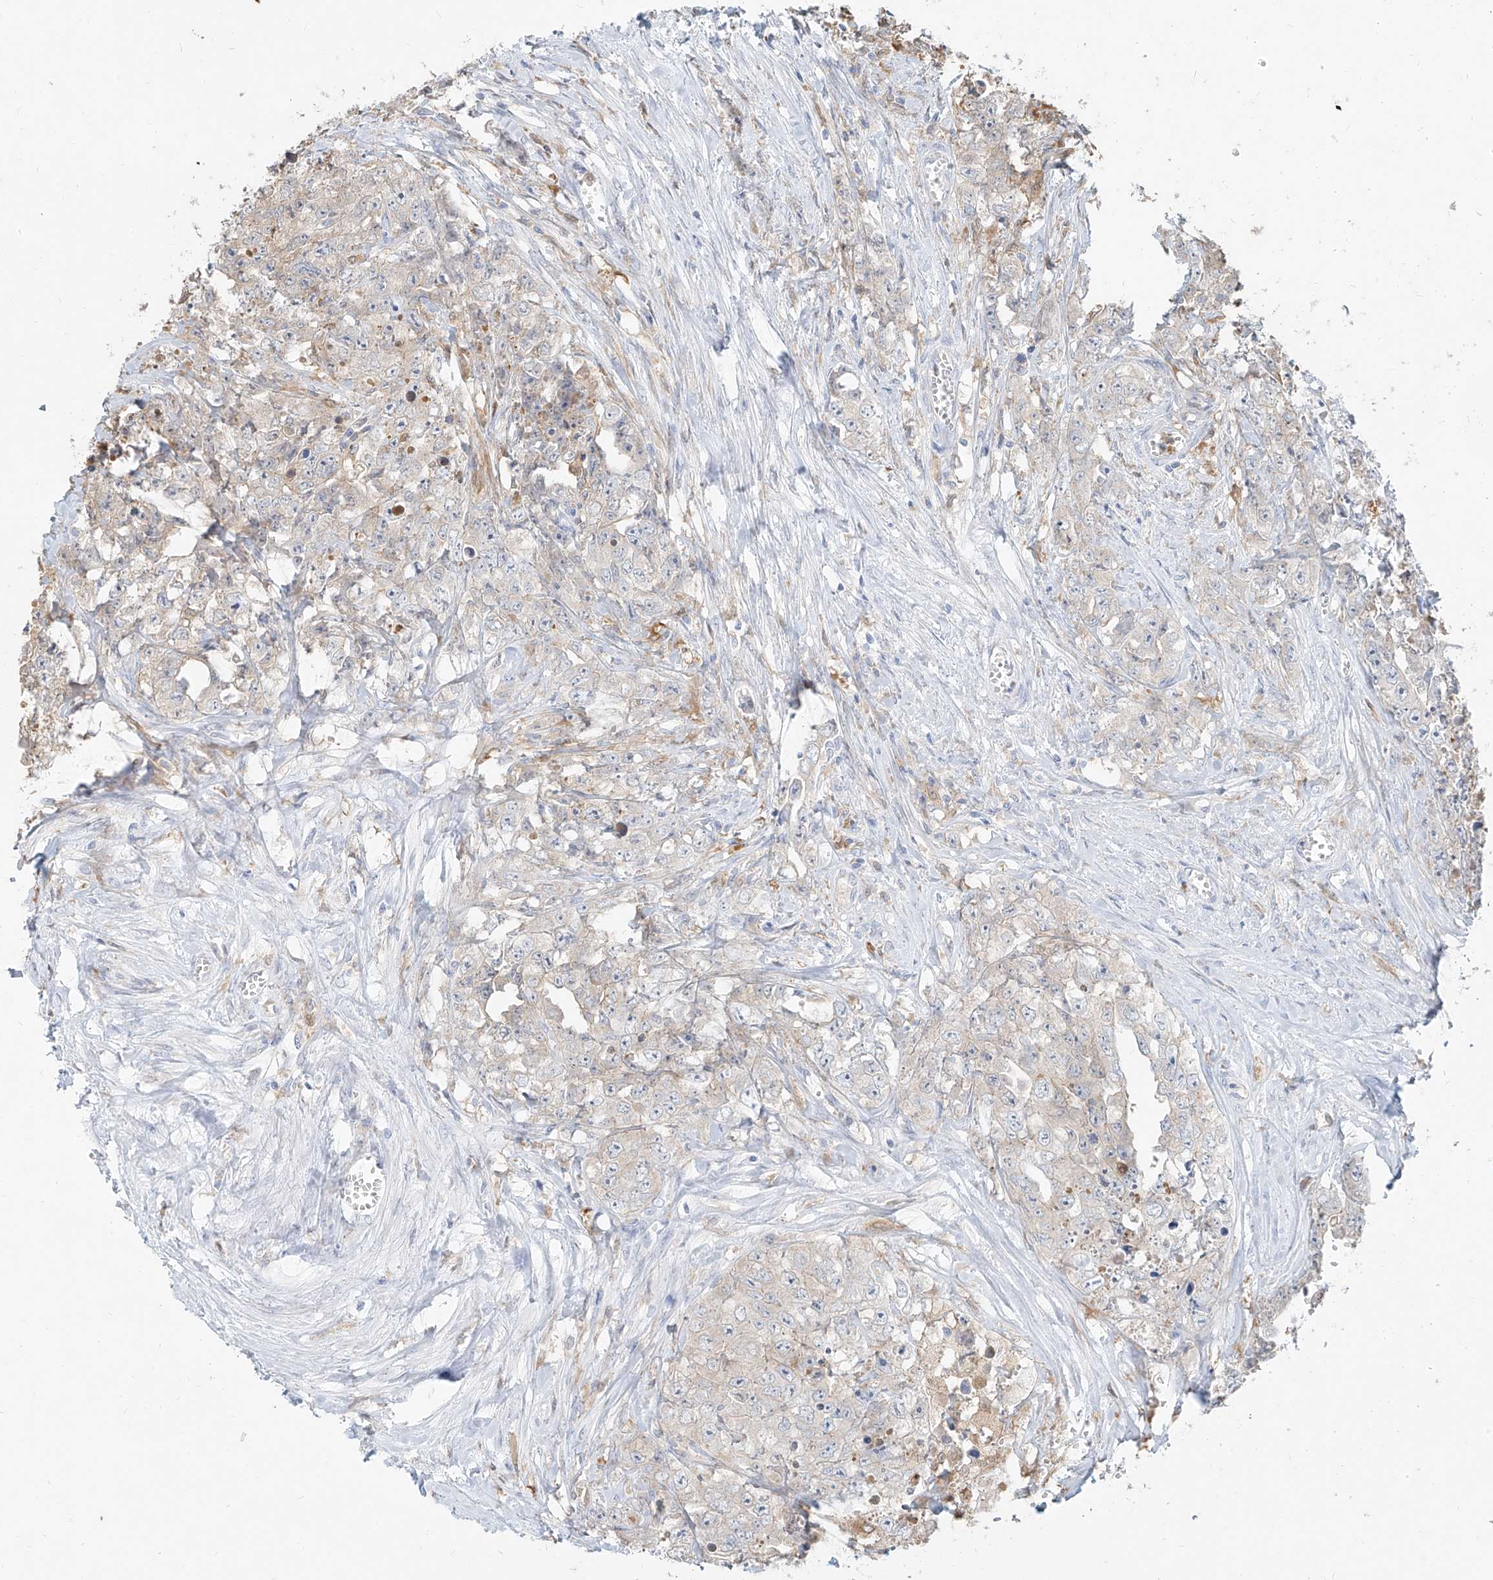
{"staining": {"intensity": "negative", "quantity": "none", "location": "none"}, "tissue": "testis cancer", "cell_type": "Tumor cells", "image_type": "cancer", "snomed": [{"axis": "morphology", "description": "Seminoma, NOS"}, {"axis": "morphology", "description": "Carcinoma, Embryonal, NOS"}, {"axis": "topography", "description": "Testis"}], "caption": "An image of human testis seminoma is negative for staining in tumor cells. The staining is performed using DAB (3,3'-diaminobenzidine) brown chromogen with nuclei counter-stained in using hematoxylin.", "gene": "PGD", "patient": {"sex": "male", "age": 43}}